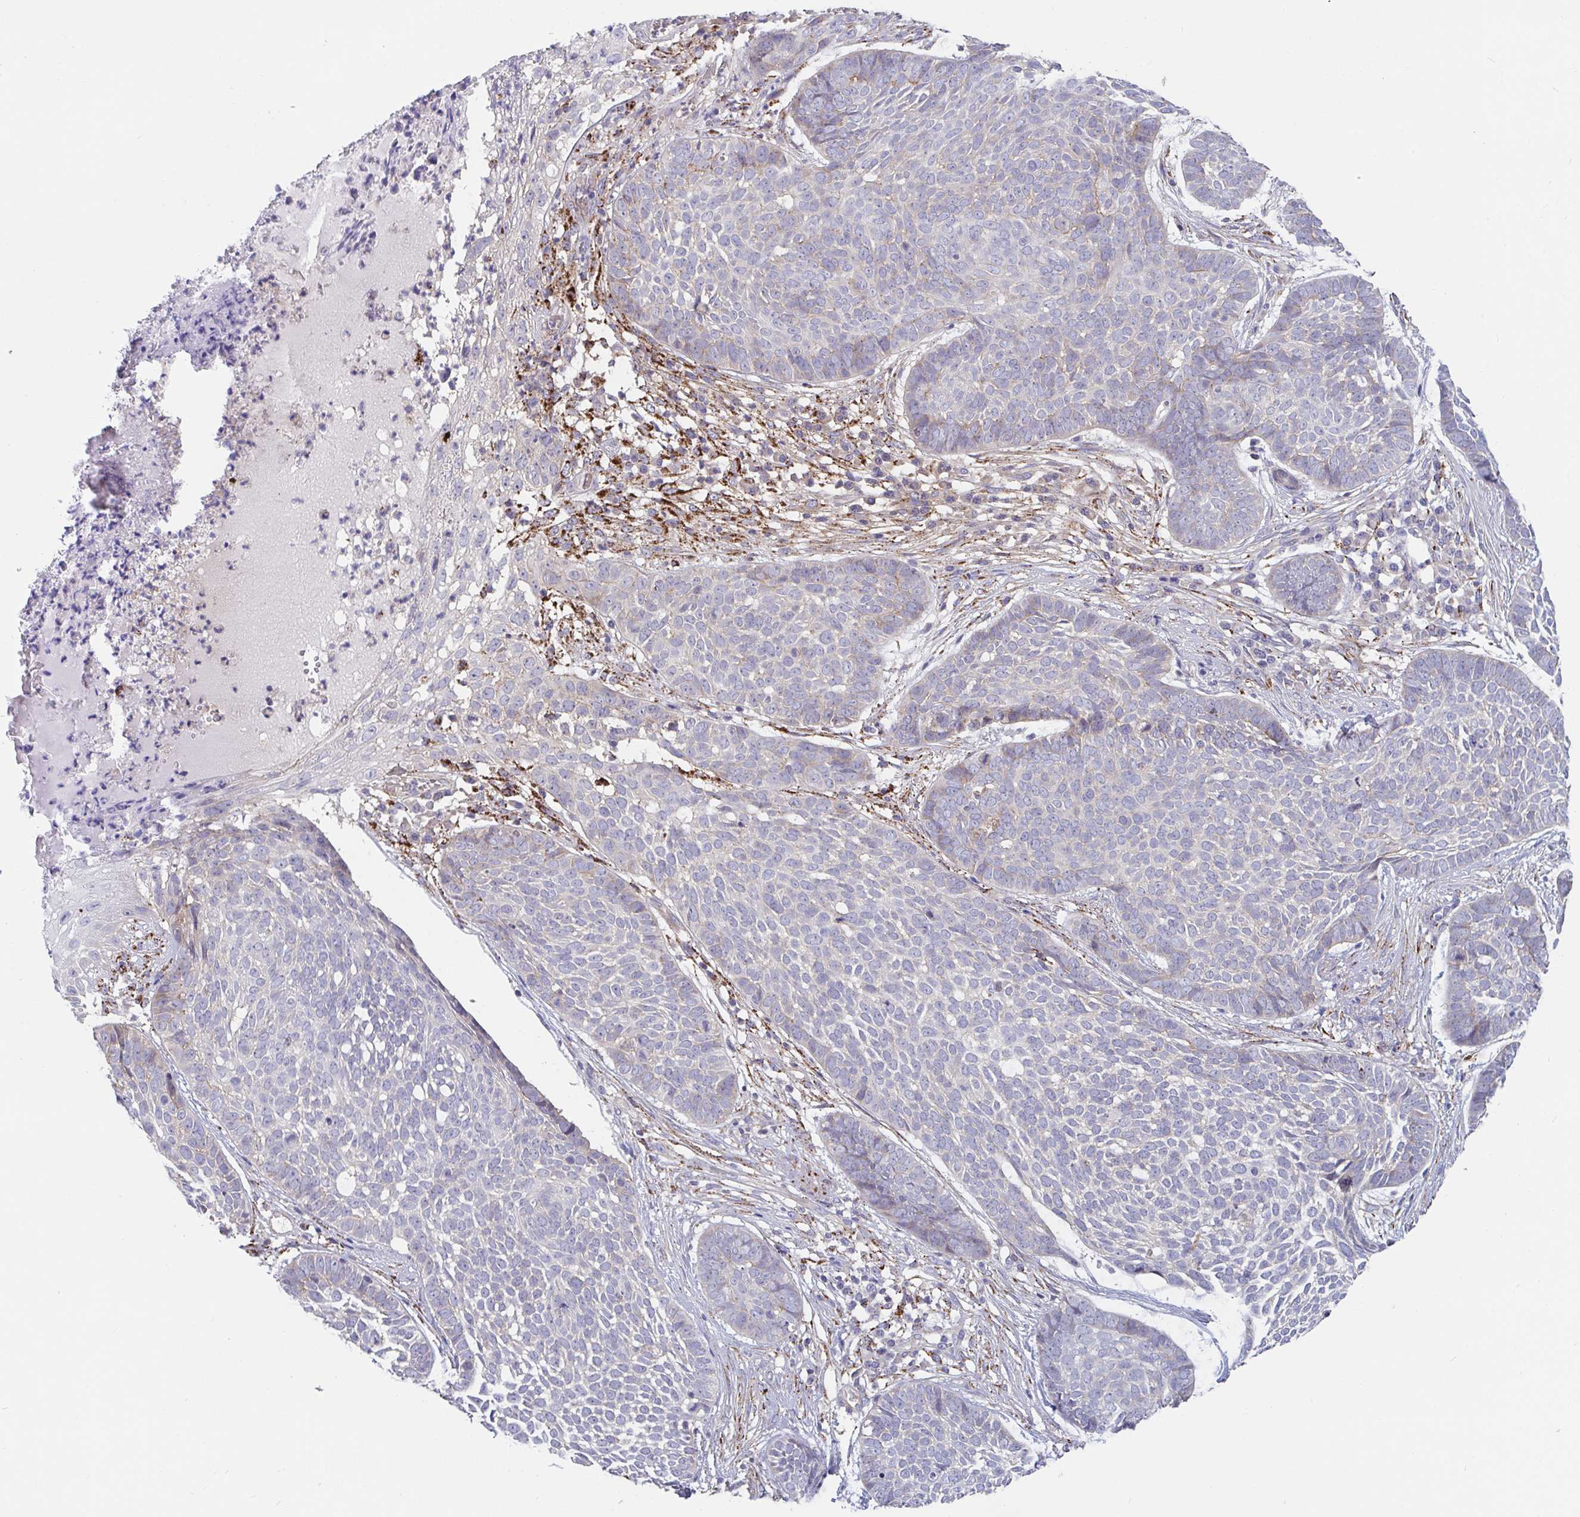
{"staining": {"intensity": "moderate", "quantity": "<25%", "location": "cytoplasmic/membranous"}, "tissue": "skin cancer", "cell_type": "Tumor cells", "image_type": "cancer", "snomed": [{"axis": "morphology", "description": "Basal cell carcinoma"}, {"axis": "topography", "description": "Skin"}], "caption": "Immunohistochemistry (DAB (3,3'-diaminobenzidine)) staining of skin cancer demonstrates moderate cytoplasmic/membranous protein positivity in about <25% of tumor cells. Nuclei are stained in blue.", "gene": "FAM156B", "patient": {"sex": "female", "age": 89}}